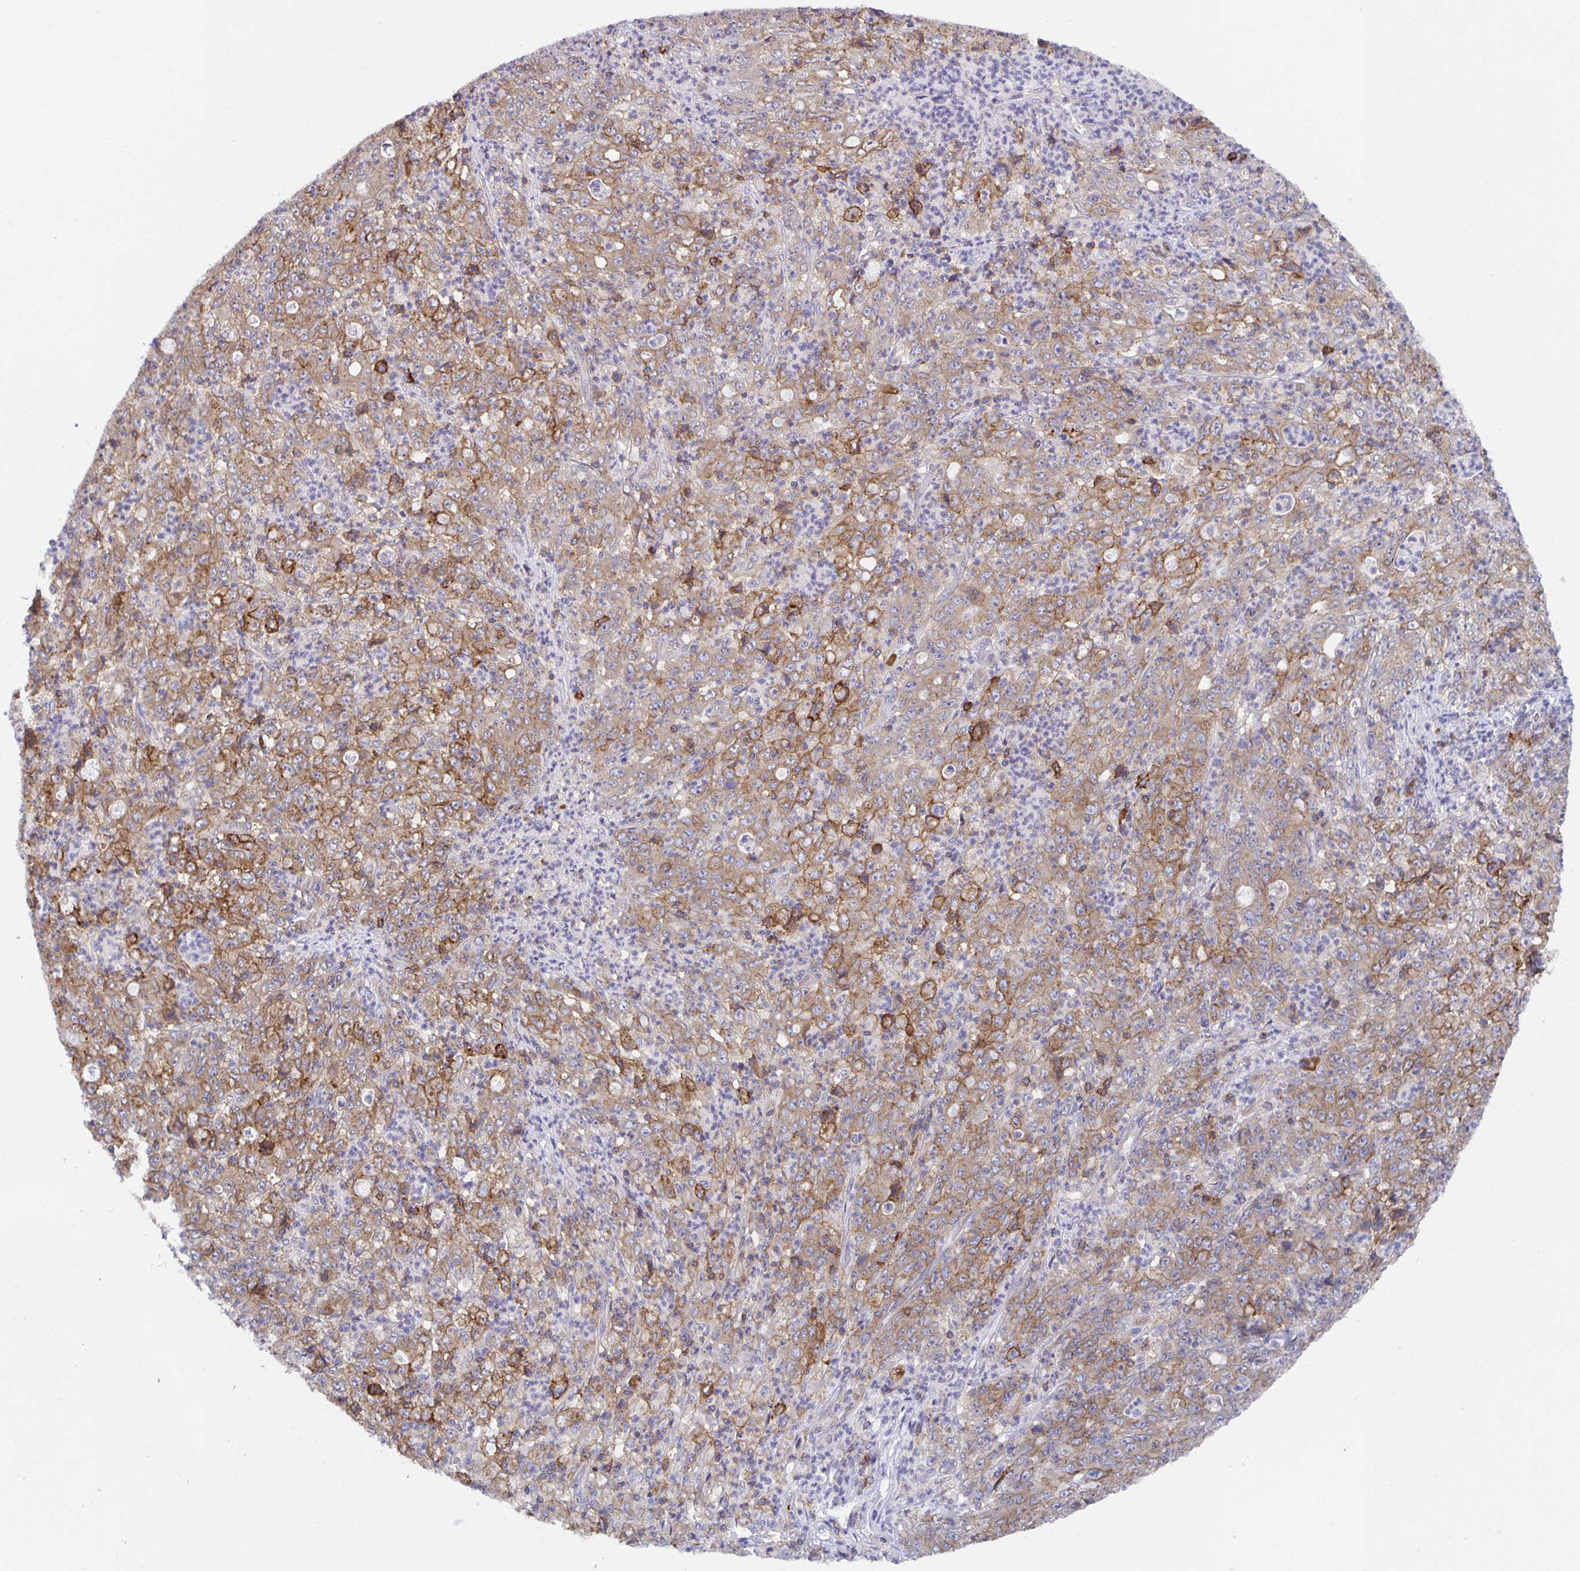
{"staining": {"intensity": "moderate", "quantity": ">75%", "location": "cytoplasmic/membranous"}, "tissue": "stomach cancer", "cell_type": "Tumor cells", "image_type": "cancer", "snomed": [{"axis": "morphology", "description": "Adenocarcinoma, NOS"}, {"axis": "topography", "description": "Stomach, lower"}], "caption": "Stomach adenocarcinoma stained with immunohistochemistry demonstrates moderate cytoplasmic/membranous expression in about >75% of tumor cells. (Brightfield microscopy of DAB IHC at high magnification).", "gene": "BAD", "patient": {"sex": "female", "age": 71}}